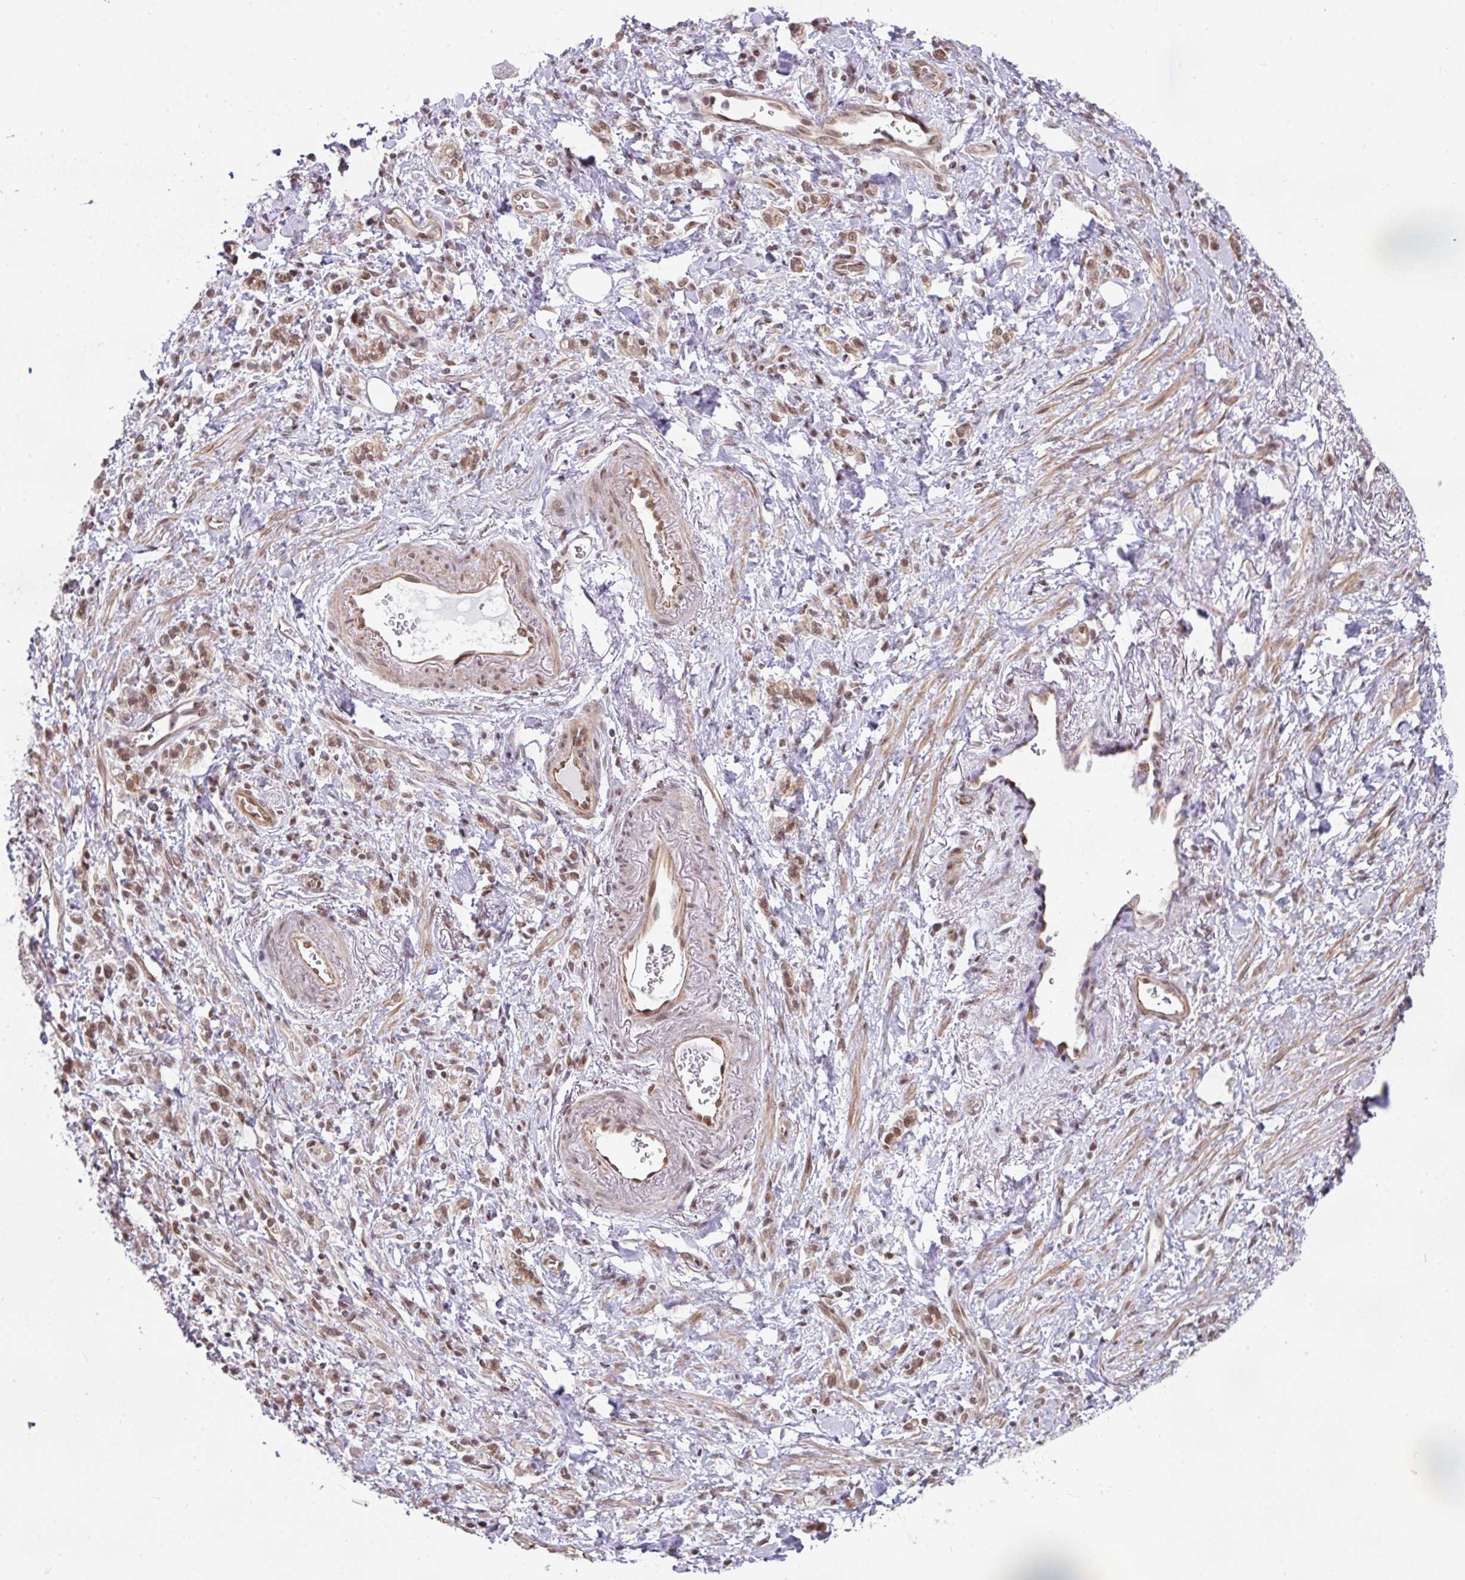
{"staining": {"intensity": "moderate", "quantity": ">75%", "location": "nuclear"}, "tissue": "stomach cancer", "cell_type": "Tumor cells", "image_type": "cancer", "snomed": [{"axis": "morphology", "description": "Adenocarcinoma, NOS"}, {"axis": "topography", "description": "Stomach"}], "caption": "Stomach cancer was stained to show a protein in brown. There is medium levels of moderate nuclear expression in about >75% of tumor cells. Using DAB (brown) and hematoxylin (blue) stains, captured at high magnification using brightfield microscopy.", "gene": "NCOA5", "patient": {"sex": "male", "age": 77}}